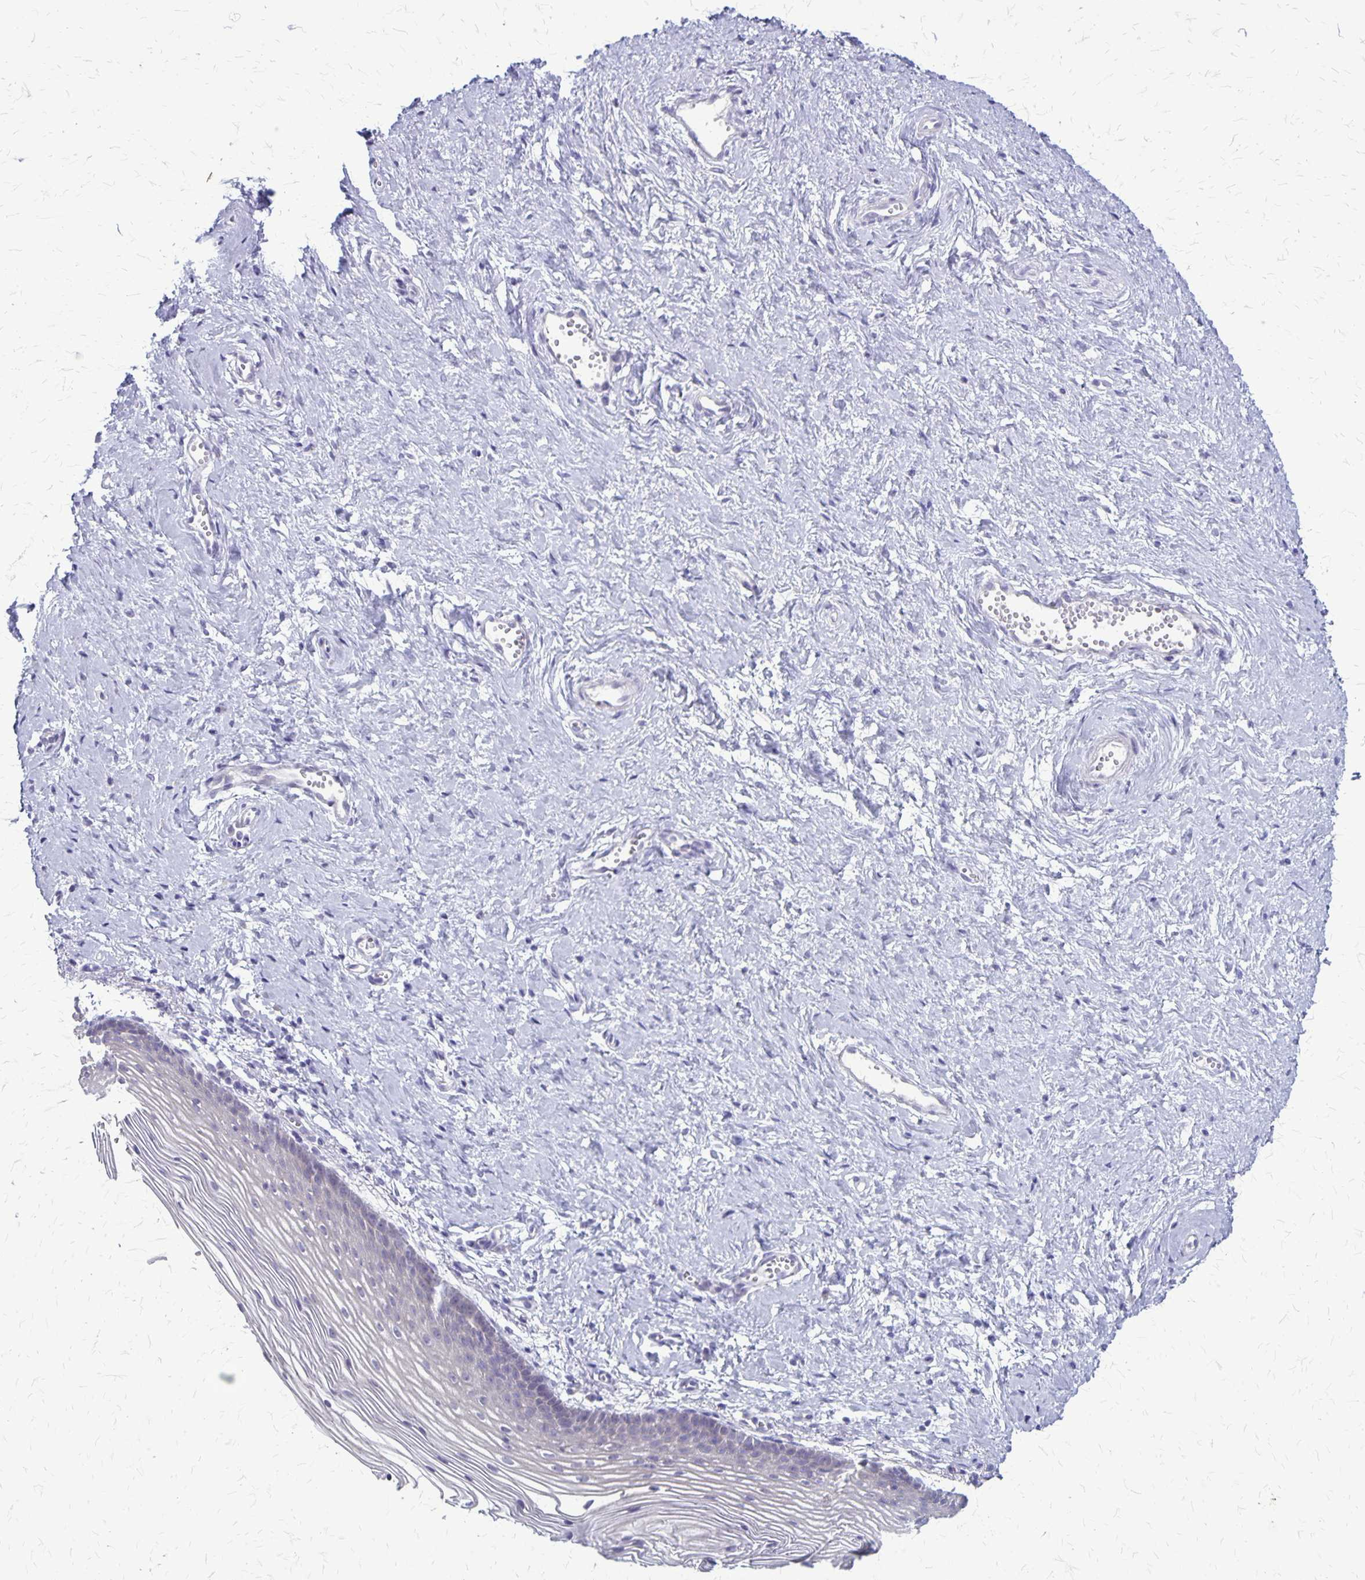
{"staining": {"intensity": "negative", "quantity": "none", "location": "none"}, "tissue": "vagina", "cell_type": "Squamous epithelial cells", "image_type": "normal", "snomed": [{"axis": "morphology", "description": "Normal tissue, NOS"}, {"axis": "topography", "description": "Vagina"}], "caption": "Immunohistochemistry (IHC) micrograph of normal vagina: vagina stained with DAB (3,3'-diaminobenzidine) shows no significant protein expression in squamous epithelial cells. Brightfield microscopy of IHC stained with DAB (brown) and hematoxylin (blue), captured at high magnification.", "gene": "PLXNB3", "patient": {"sex": "female", "age": 56}}